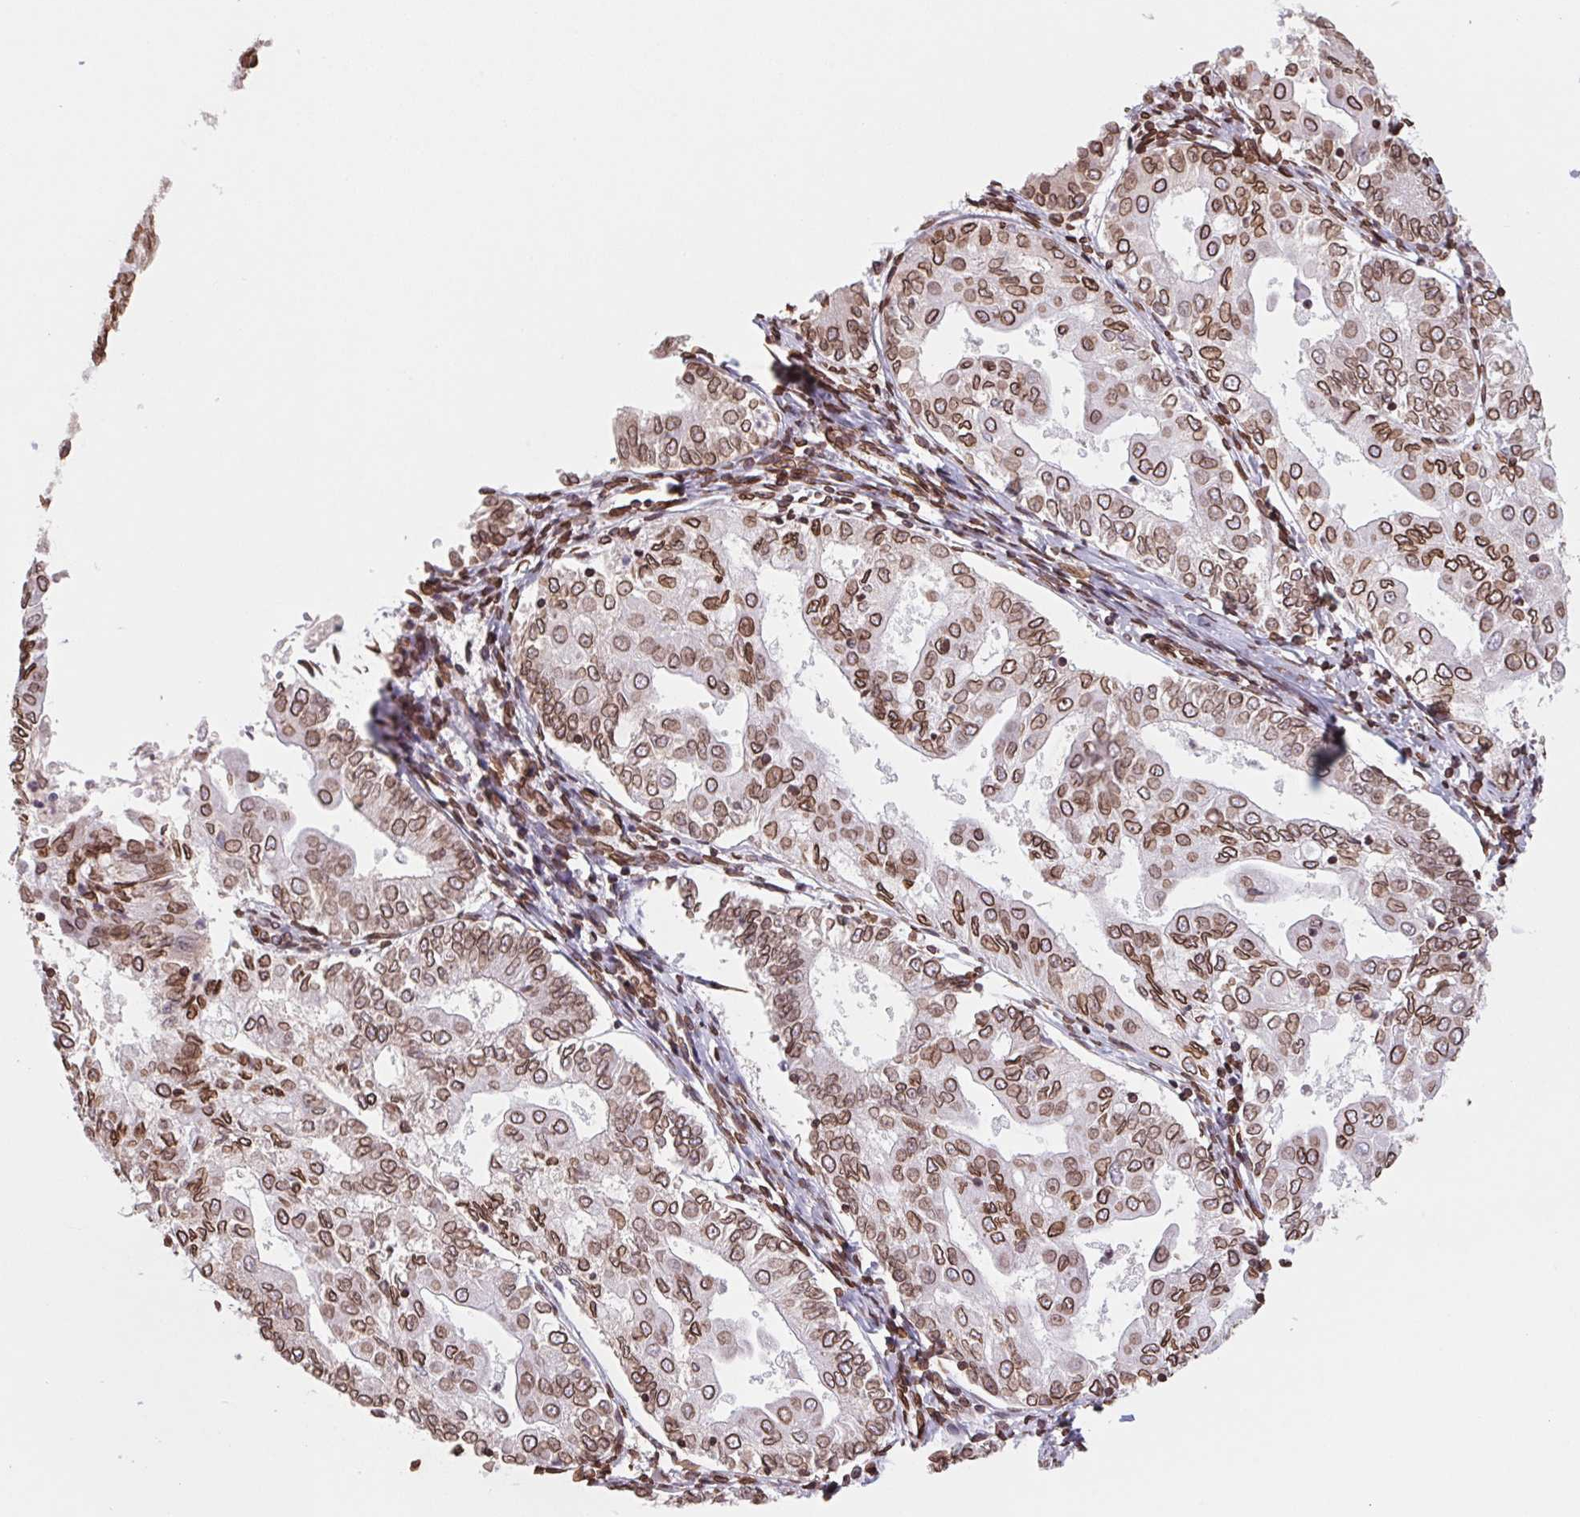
{"staining": {"intensity": "strong", "quantity": ">75%", "location": "cytoplasmic/membranous,nuclear"}, "tissue": "endometrial cancer", "cell_type": "Tumor cells", "image_type": "cancer", "snomed": [{"axis": "morphology", "description": "Adenocarcinoma, NOS"}, {"axis": "topography", "description": "Endometrium"}], "caption": "This micrograph shows endometrial cancer (adenocarcinoma) stained with immunohistochemistry (IHC) to label a protein in brown. The cytoplasmic/membranous and nuclear of tumor cells show strong positivity for the protein. Nuclei are counter-stained blue.", "gene": "LMNB2", "patient": {"sex": "female", "age": 68}}